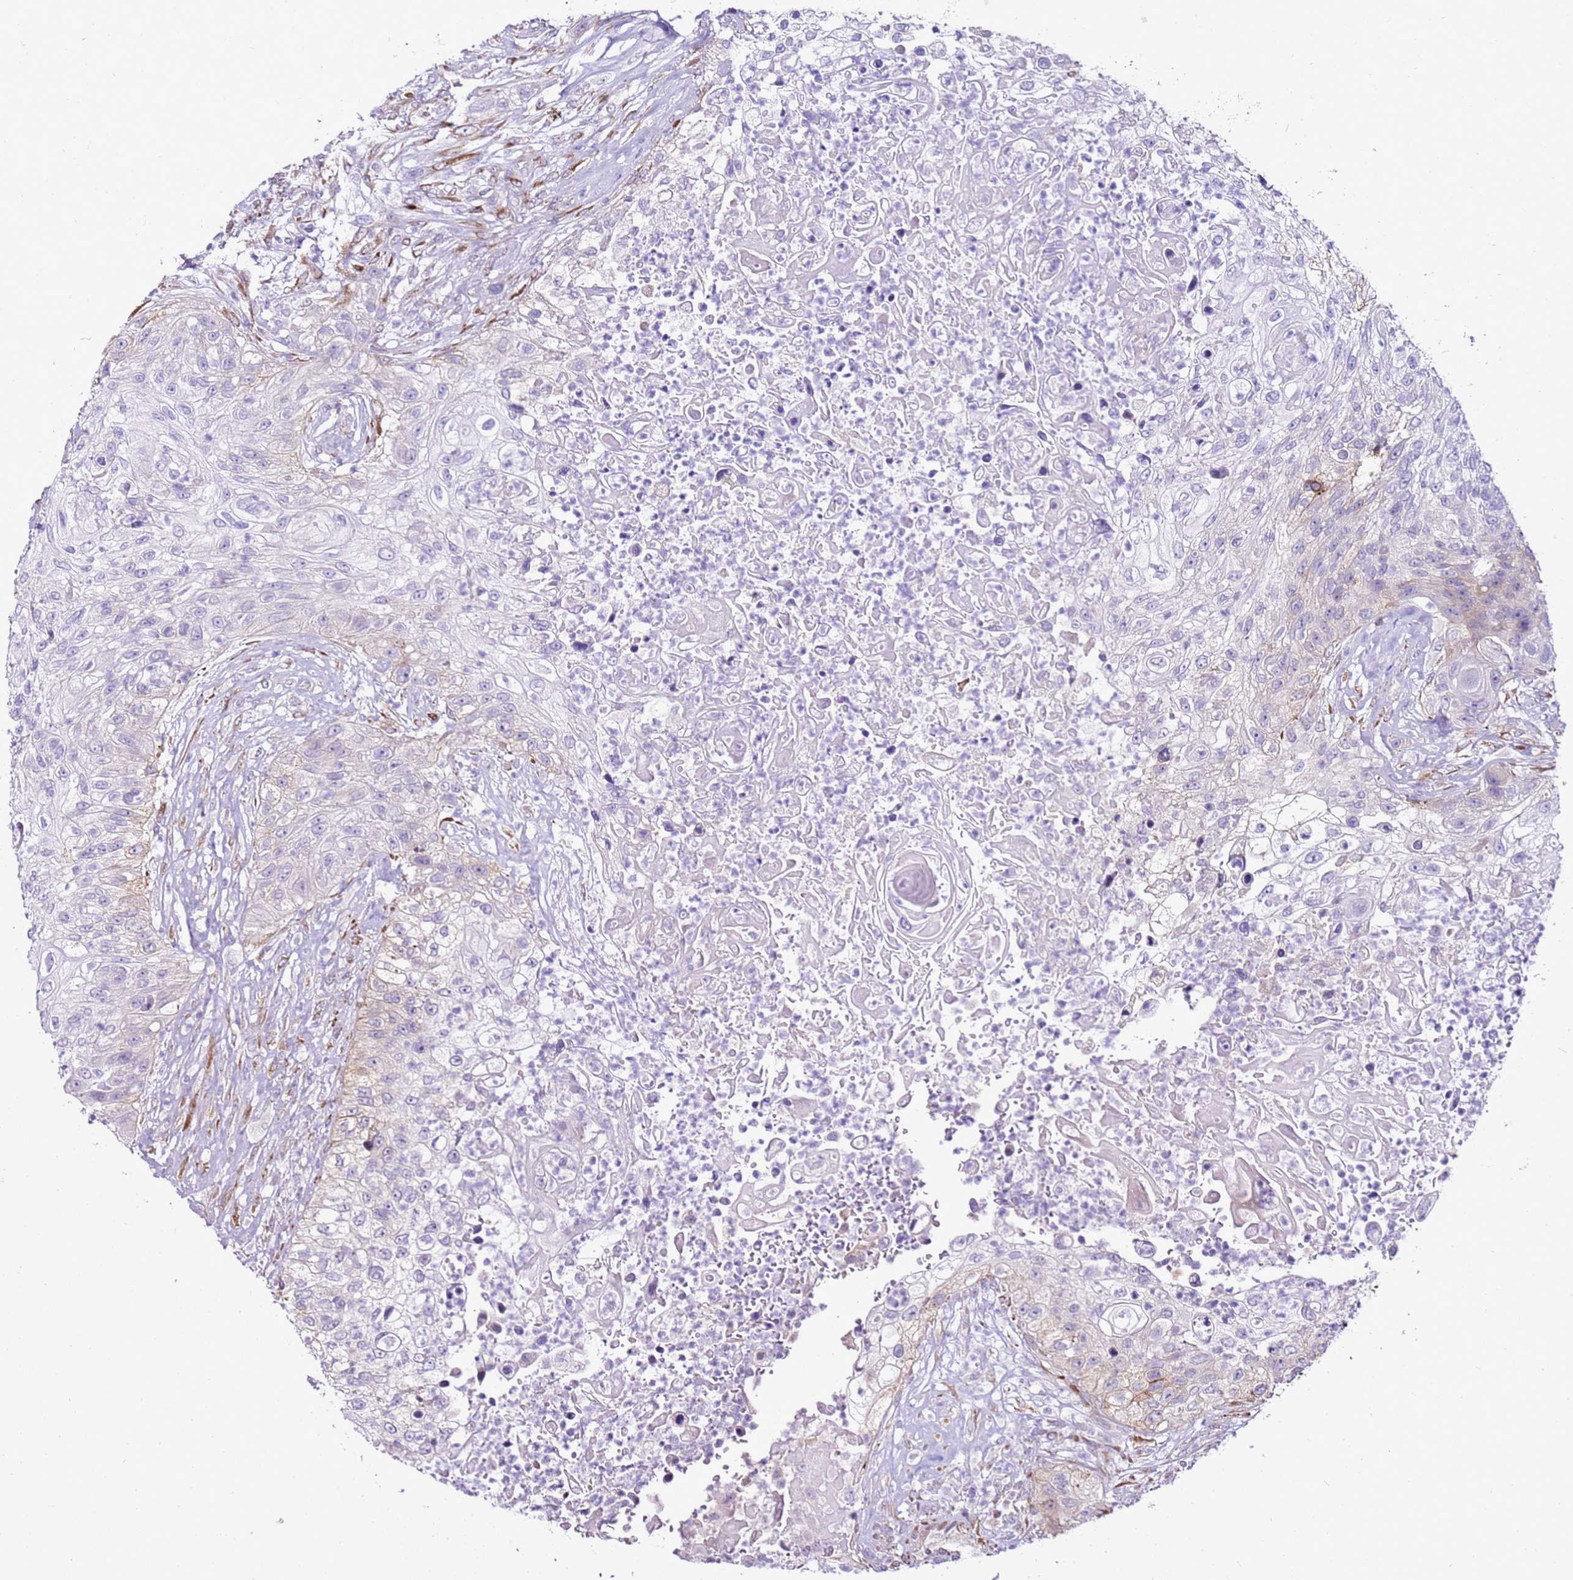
{"staining": {"intensity": "negative", "quantity": "none", "location": "none"}, "tissue": "urothelial cancer", "cell_type": "Tumor cells", "image_type": "cancer", "snomed": [{"axis": "morphology", "description": "Urothelial carcinoma, High grade"}, {"axis": "topography", "description": "Urinary bladder"}], "caption": "Tumor cells show no significant protein positivity in urothelial carcinoma (high-grade).", "gene": "SLC38A5", "patient": {"sex": "female", "age": 60}}